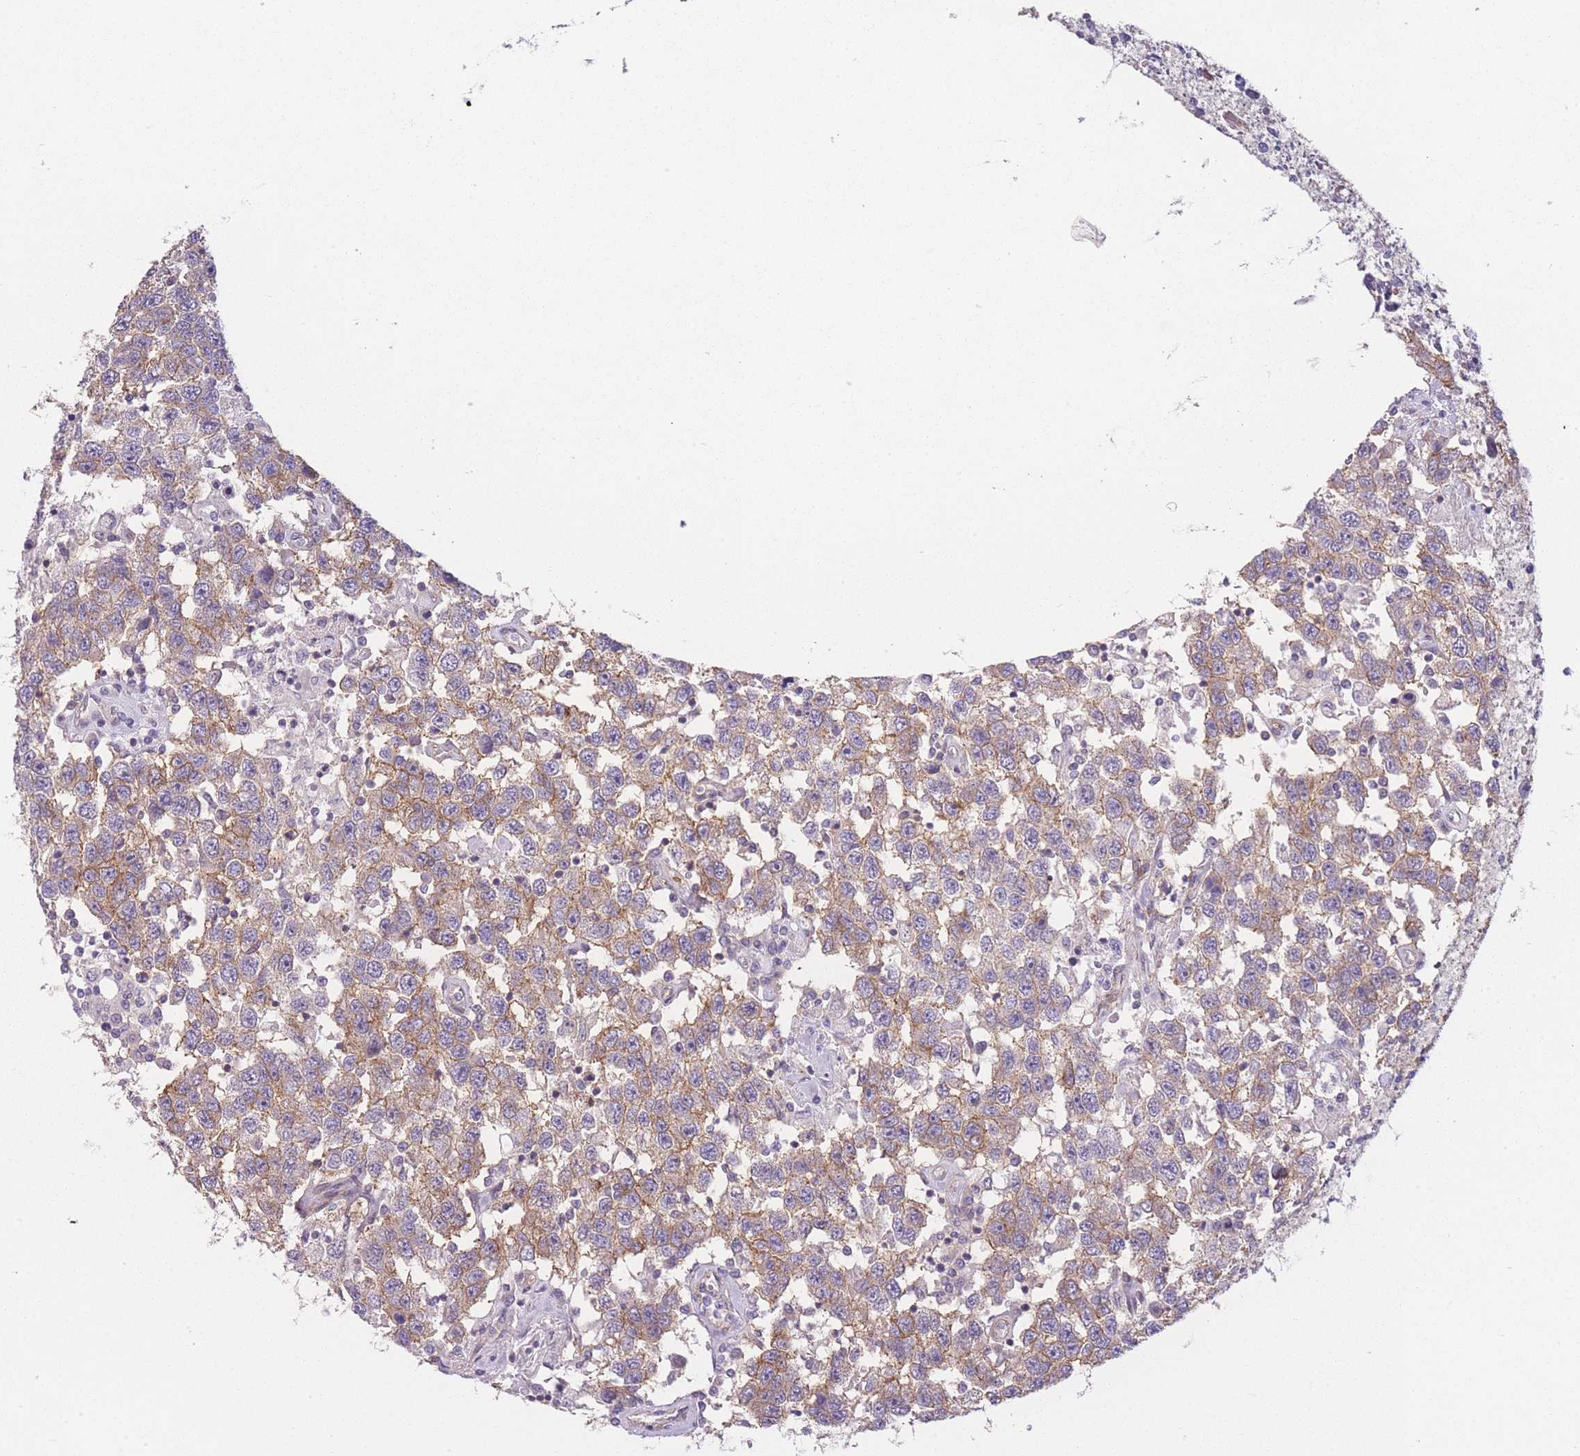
{"staining": {"intensity": "moderate", "quantity": ">75%", "location": "cytoplasmic/membranous"}, "tissue": "testis cancer", "cell_type": "Tumor cells", "image_type": "cancer", "snomed": [{"axis": "morphology", "description": "Seminoma, NOS"}, {"axis": "topography", "description": "Testis"}], "caption": "About >75% of tumor cells in human testis seminoma demonstrate moderate cytoplasmic/membranous protein expression as visualized by brown immunohistochemical staining.", "gene": "SLC7A6", "patient": {"sex": "male", "age": 41}}